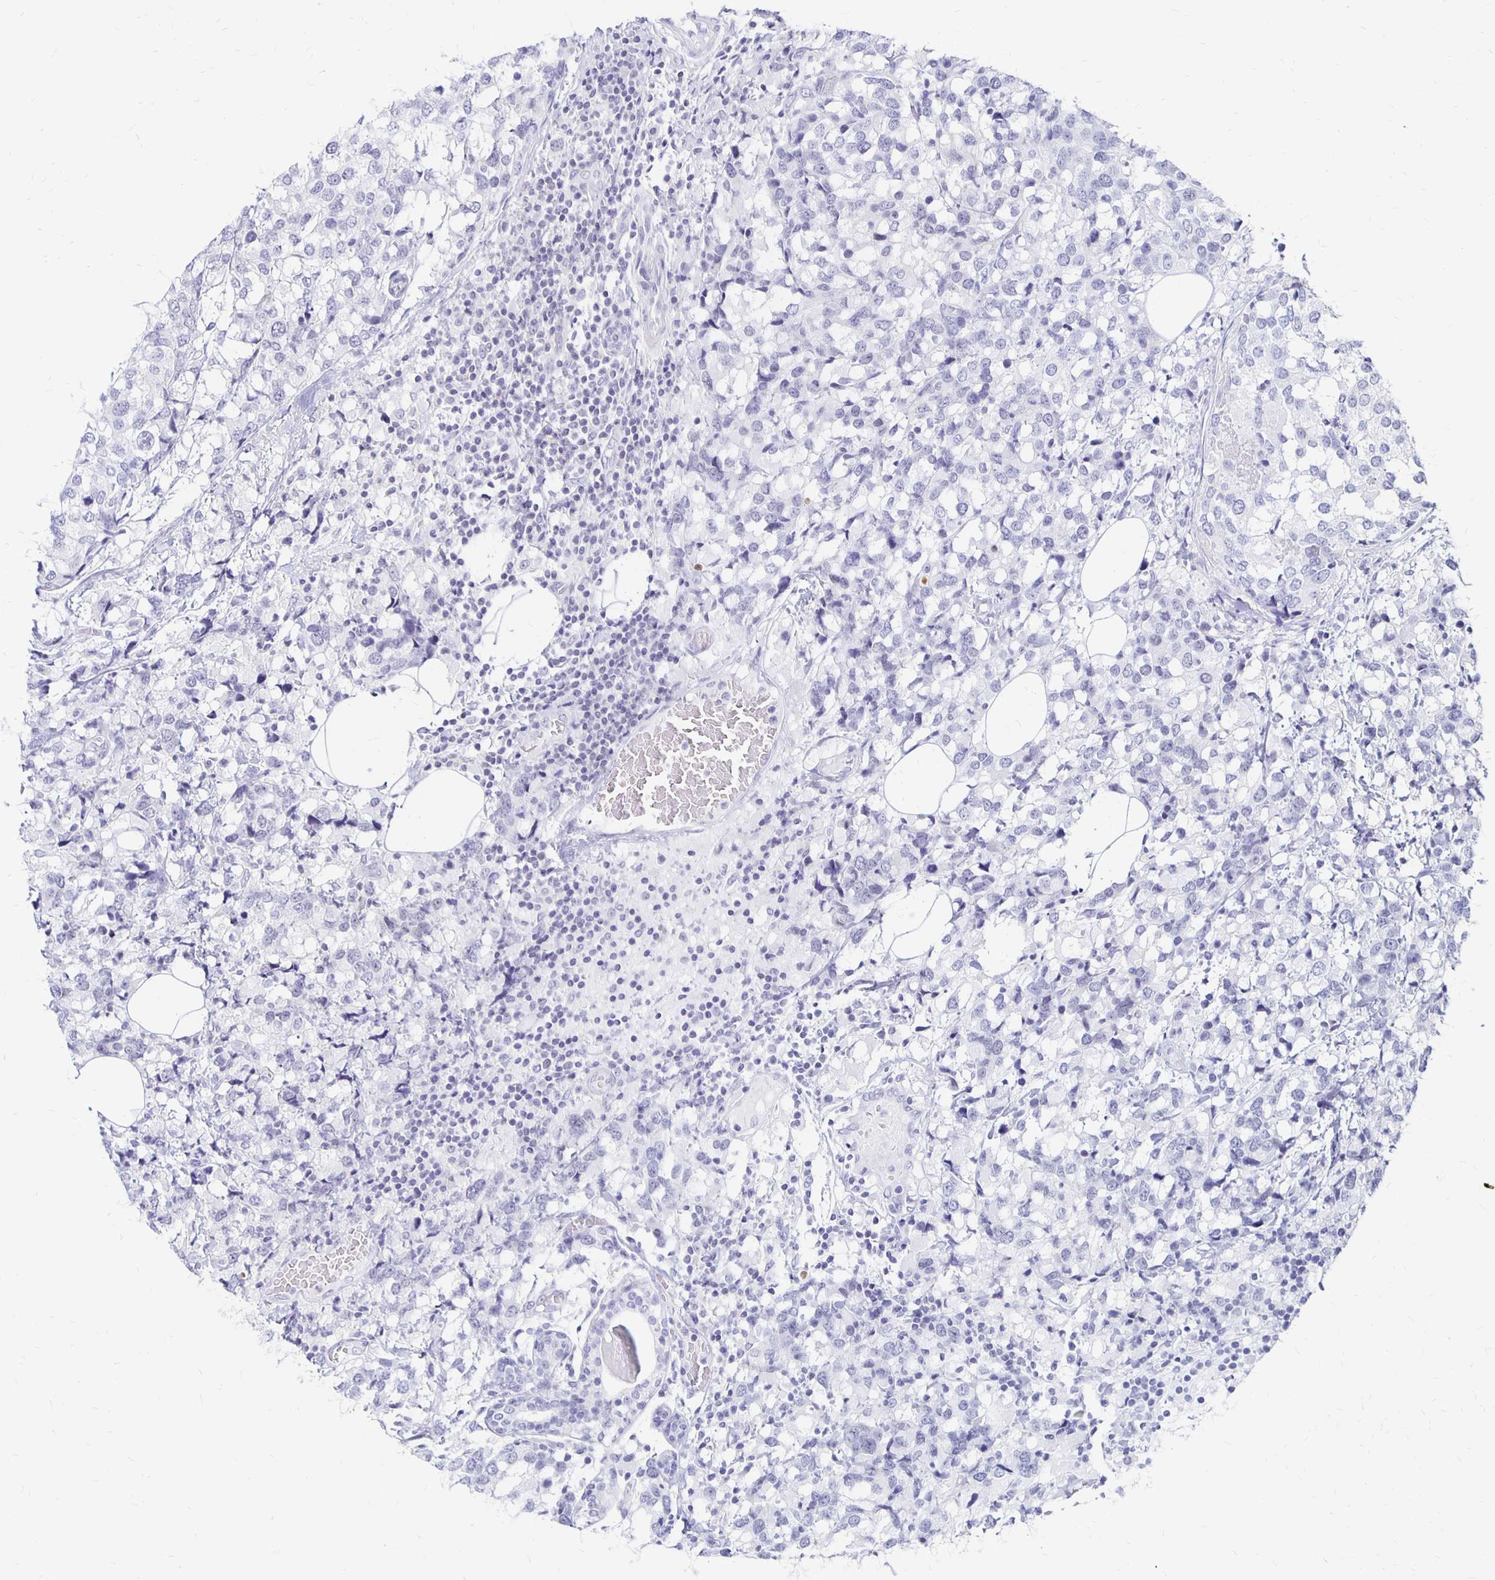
{"staining": {"intensity": "negative", "quantity": "none", "location": "none"}, "tissue": "breast cancer", "cell_type": "Tumor cells", "image_type": "cancer", "snomed": [{"axis": "morphology", "description": "Lobular carcinoma"}, {"axis": "topography", "description": "Breast"}], "caption": "Human lobular carcinoma (breast) stained for a protein using IHC demonstrates no expression in tumor cells.", "gene": "SYT2", "patient": {"sex": "female", "age": 59}}